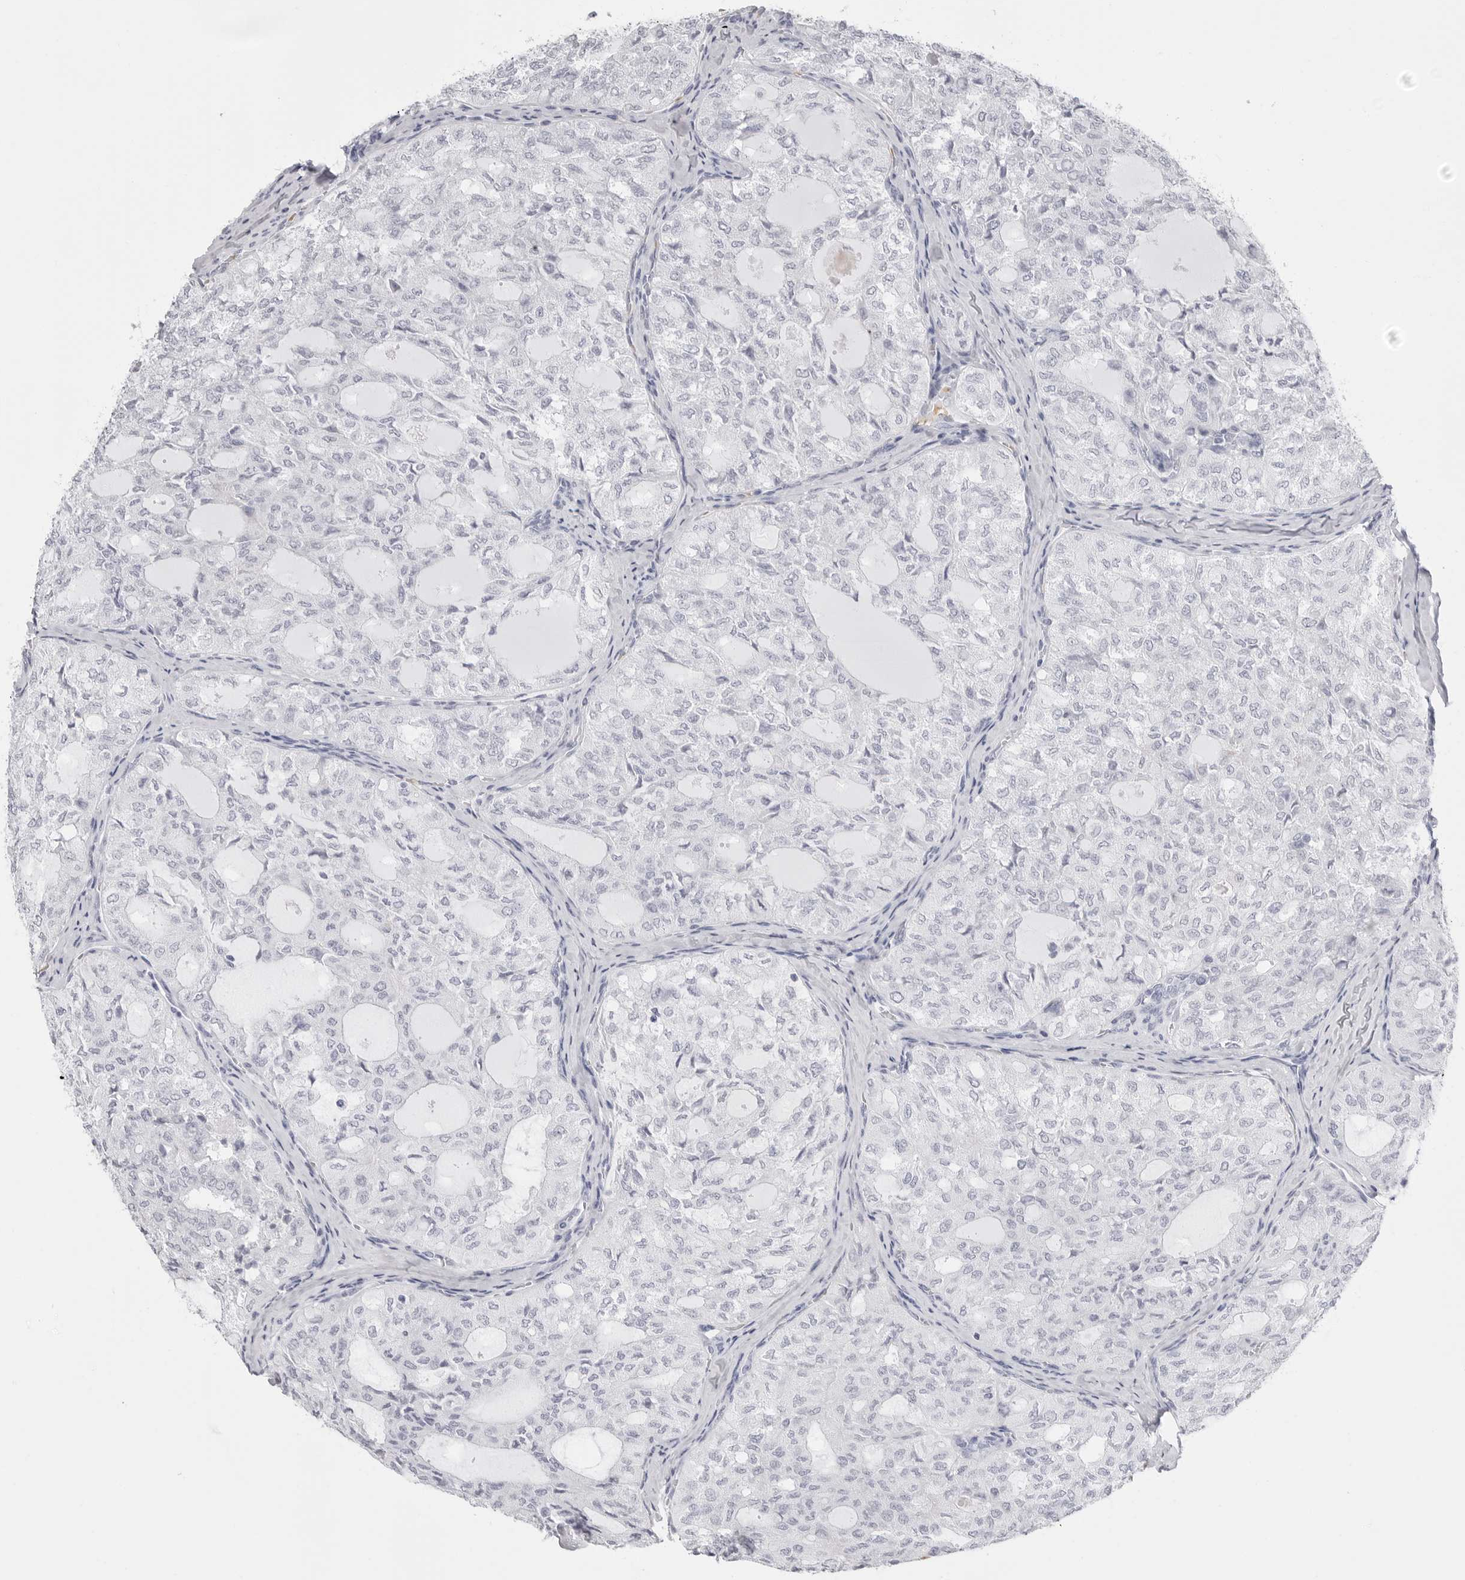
{"staining": {"intensity": "negative", "quantity": "none", "location": "none"}, "tissue": "thyroid cancer", "cell_type": "Tumor cells", "image_type": "cancer", "snomed": [{"axis": "morphology", "description": "Follicular adenoma carcinoma, NOS"}, {"axis": "topography", "description": "Thyroid gland"}], "caption": "Image shows no protein positivity in tumor cells of thyroid cancer (follicular adenoma carcinoma) tissue. (DAB (3,3'-diaminobenzidine) immunohistochemistry, high magnification).", "gene": "TSSK1B", "patient": {"sex": "male", "age": 75}}